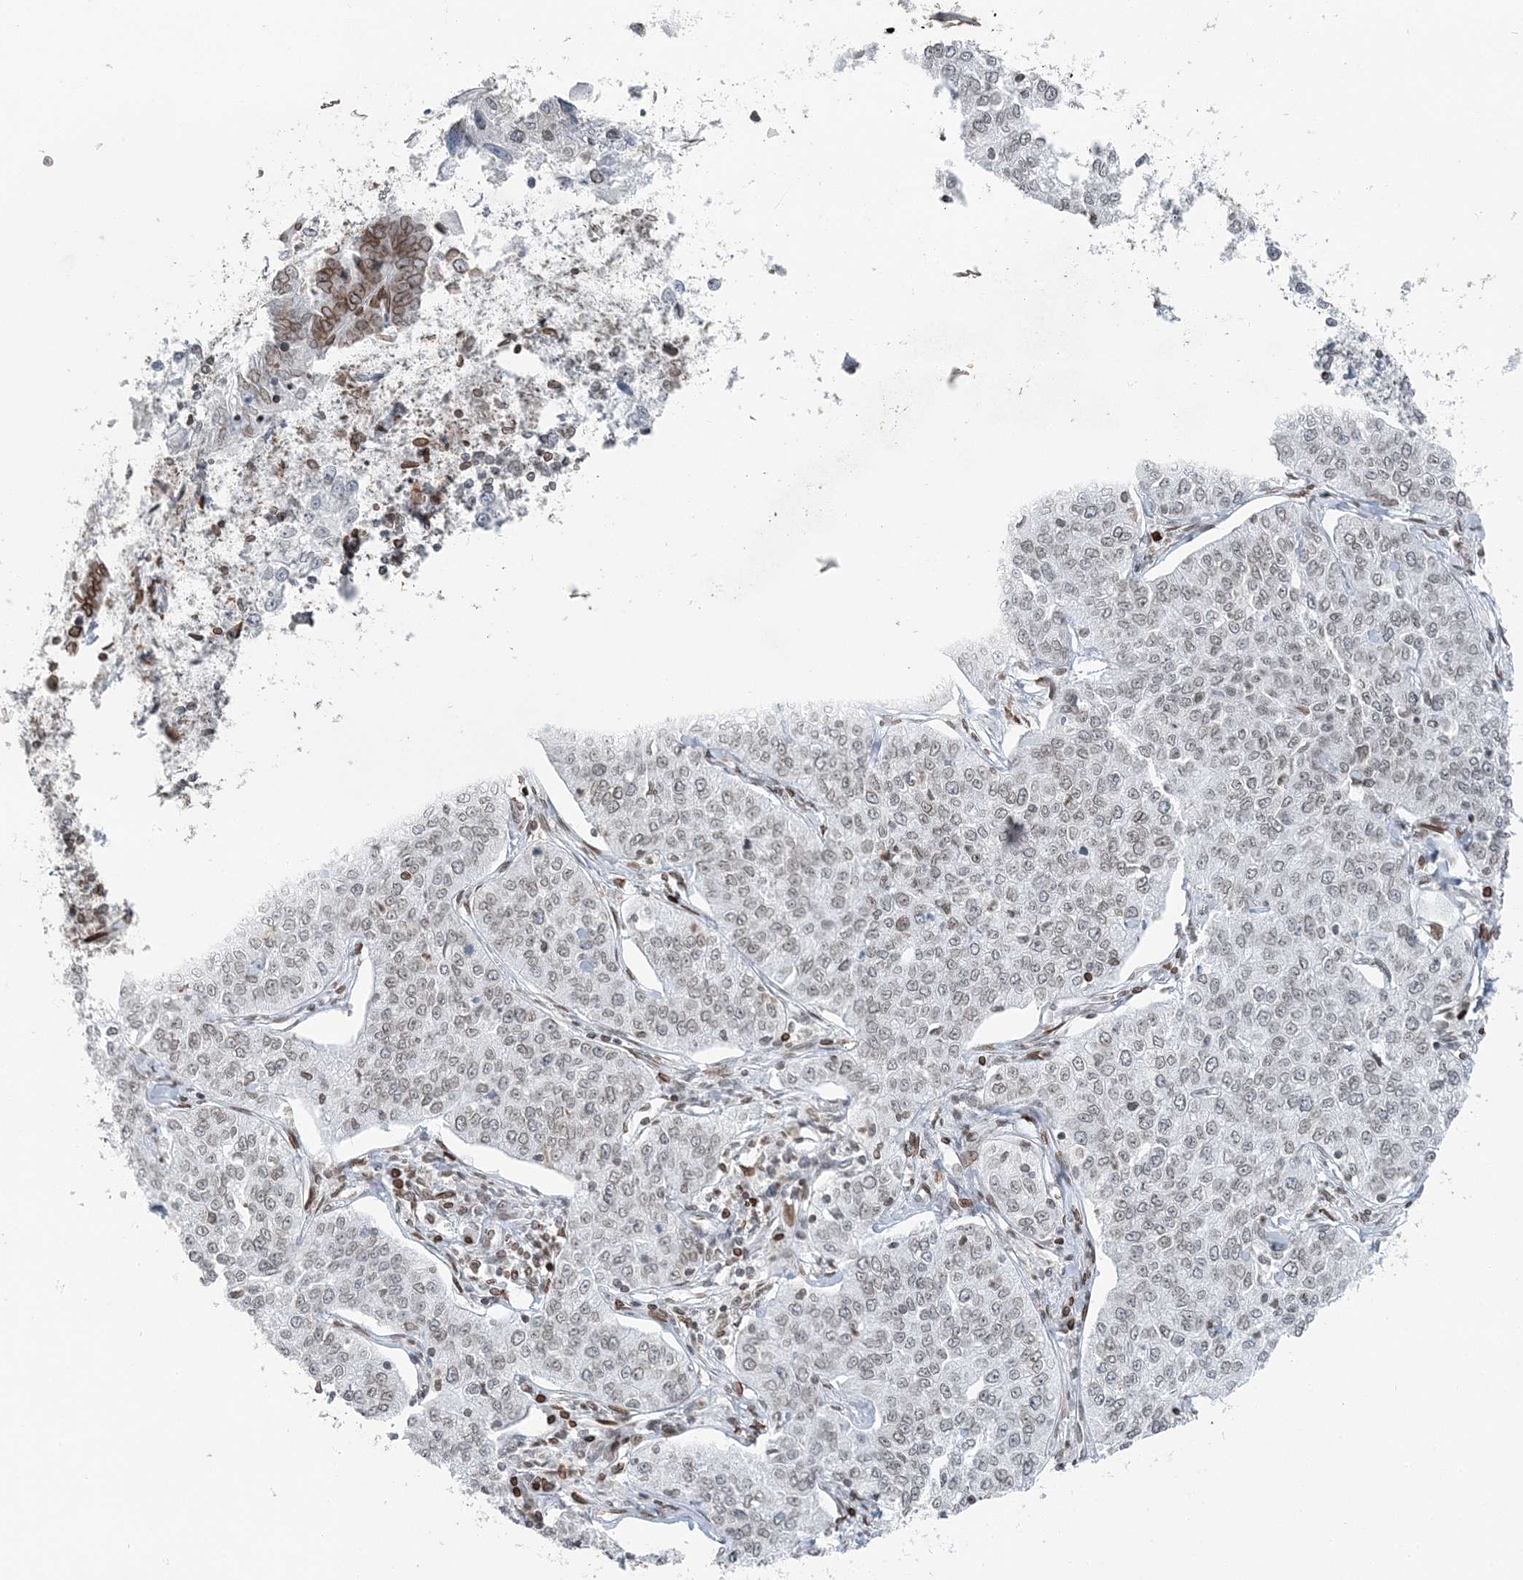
{"staining": {"intensity": "weak", "quantity": "<25%", "location": "cytoplasmic/membranous,nuclear"}, "tissue": "cervical cancer", "cell_type": "Tumor cells", "image_type": "cancer", "snomed": [{"axis": "morphology", "description": "Squamous cell carcinoma, NOS"}, {"axis": "topography", "description": "Cervix"}], "caption": "High power microscopy micrograph of an immunohistochemistry histopathology image of cervical squamous cell carcinoma, revealing no significant staining in tumor cells.", "gene": "GJD4", "patient": {"sex": "female", "age": 35}}